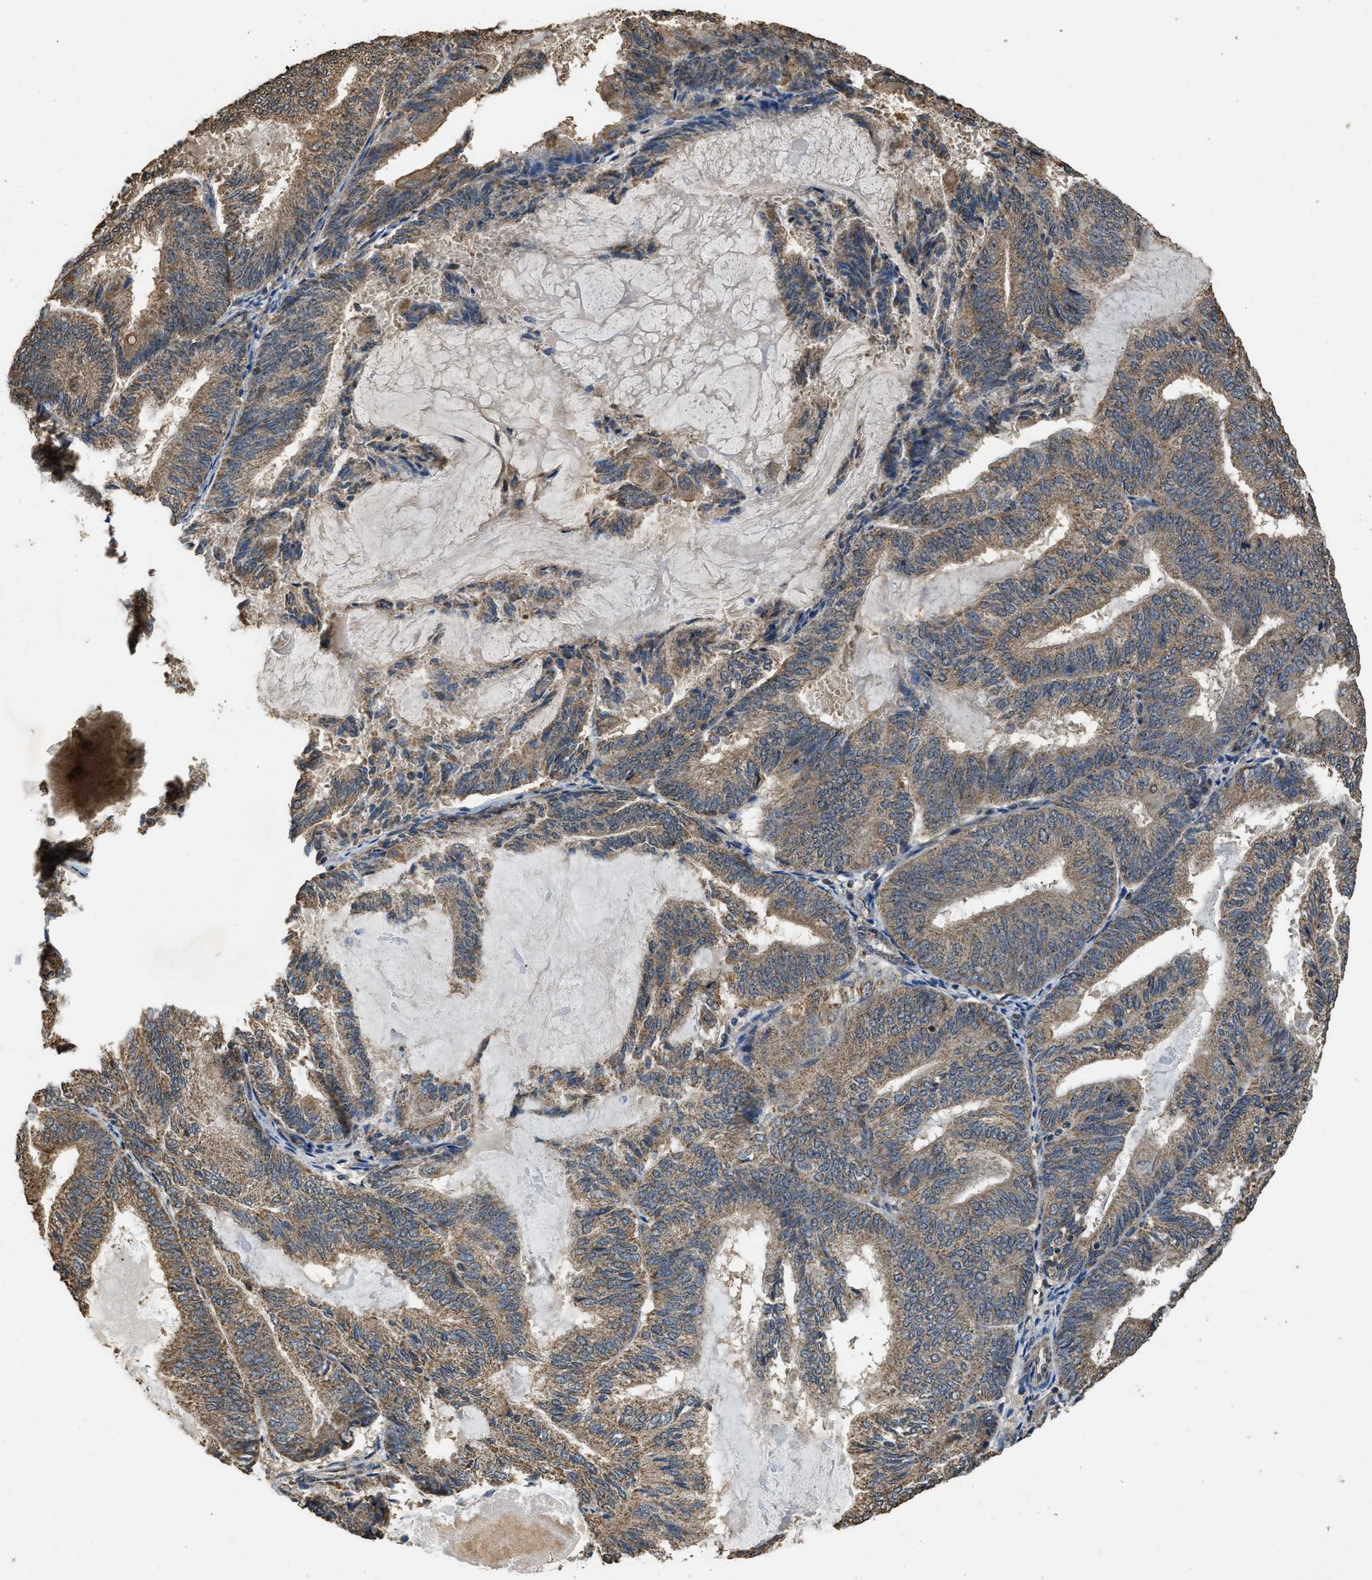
{"staining": {"intensity": "weak", "quantity": ">75%", "location": "cytoplasmic/membranous"}, "tissue": "endometrial cancer", "cell_type": "Tumor cells", "image_type": "cancer", "snomed": [{"axis": "morphology", "description": "Adenocarcinoma, NOS"}, {"axis": "topography", "description": "Endometrium"}], "caption": "Protein expression analysis of human endometrial cancer reveals weak cytoplasmic/membranous expression in approximately >75% of tumor cells. (brown staining indicates protein expression, while blue staining denotes nuclei).", "gene": "DENND6B", "patient": {"sex": "female", "age": 81}}